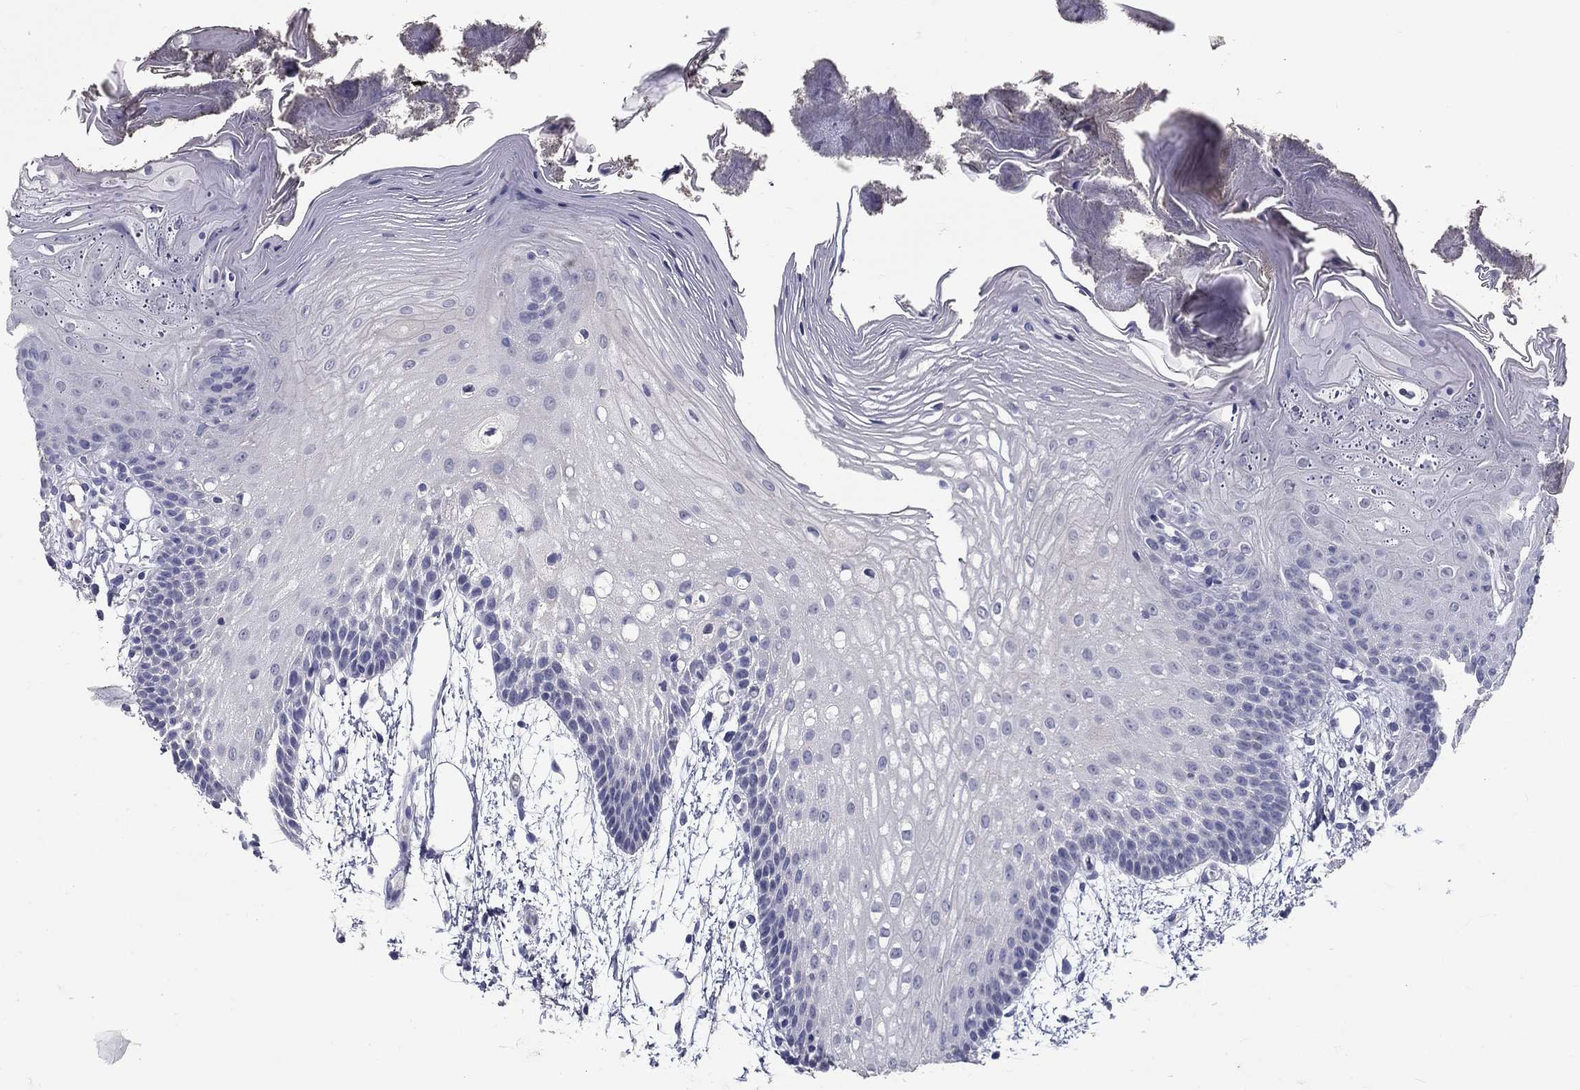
{"staining": {"intensity": "negative", "quantity": "none", "location": "none"}, "tissue": "oral mucosa", "cell_type": "Squamous epithelial cells", "image_type": "normal", "snomed": [{"axis": "morphology", "description": "Normal tissue, NOS"}, {"axis": "morphology", "description": "Squamous cell carcinoma, NOS"}, {"axis": "topography", "description": "Oral tissue"}, {"axis": "topography", "description": "Head-Neck"}], "caption": "This is an IHC image of benign human oral mucosa. There is no positivity in squamous epithelial cells.", "gene": "POMC", "patient": {"sex": "male", "age": 69}}